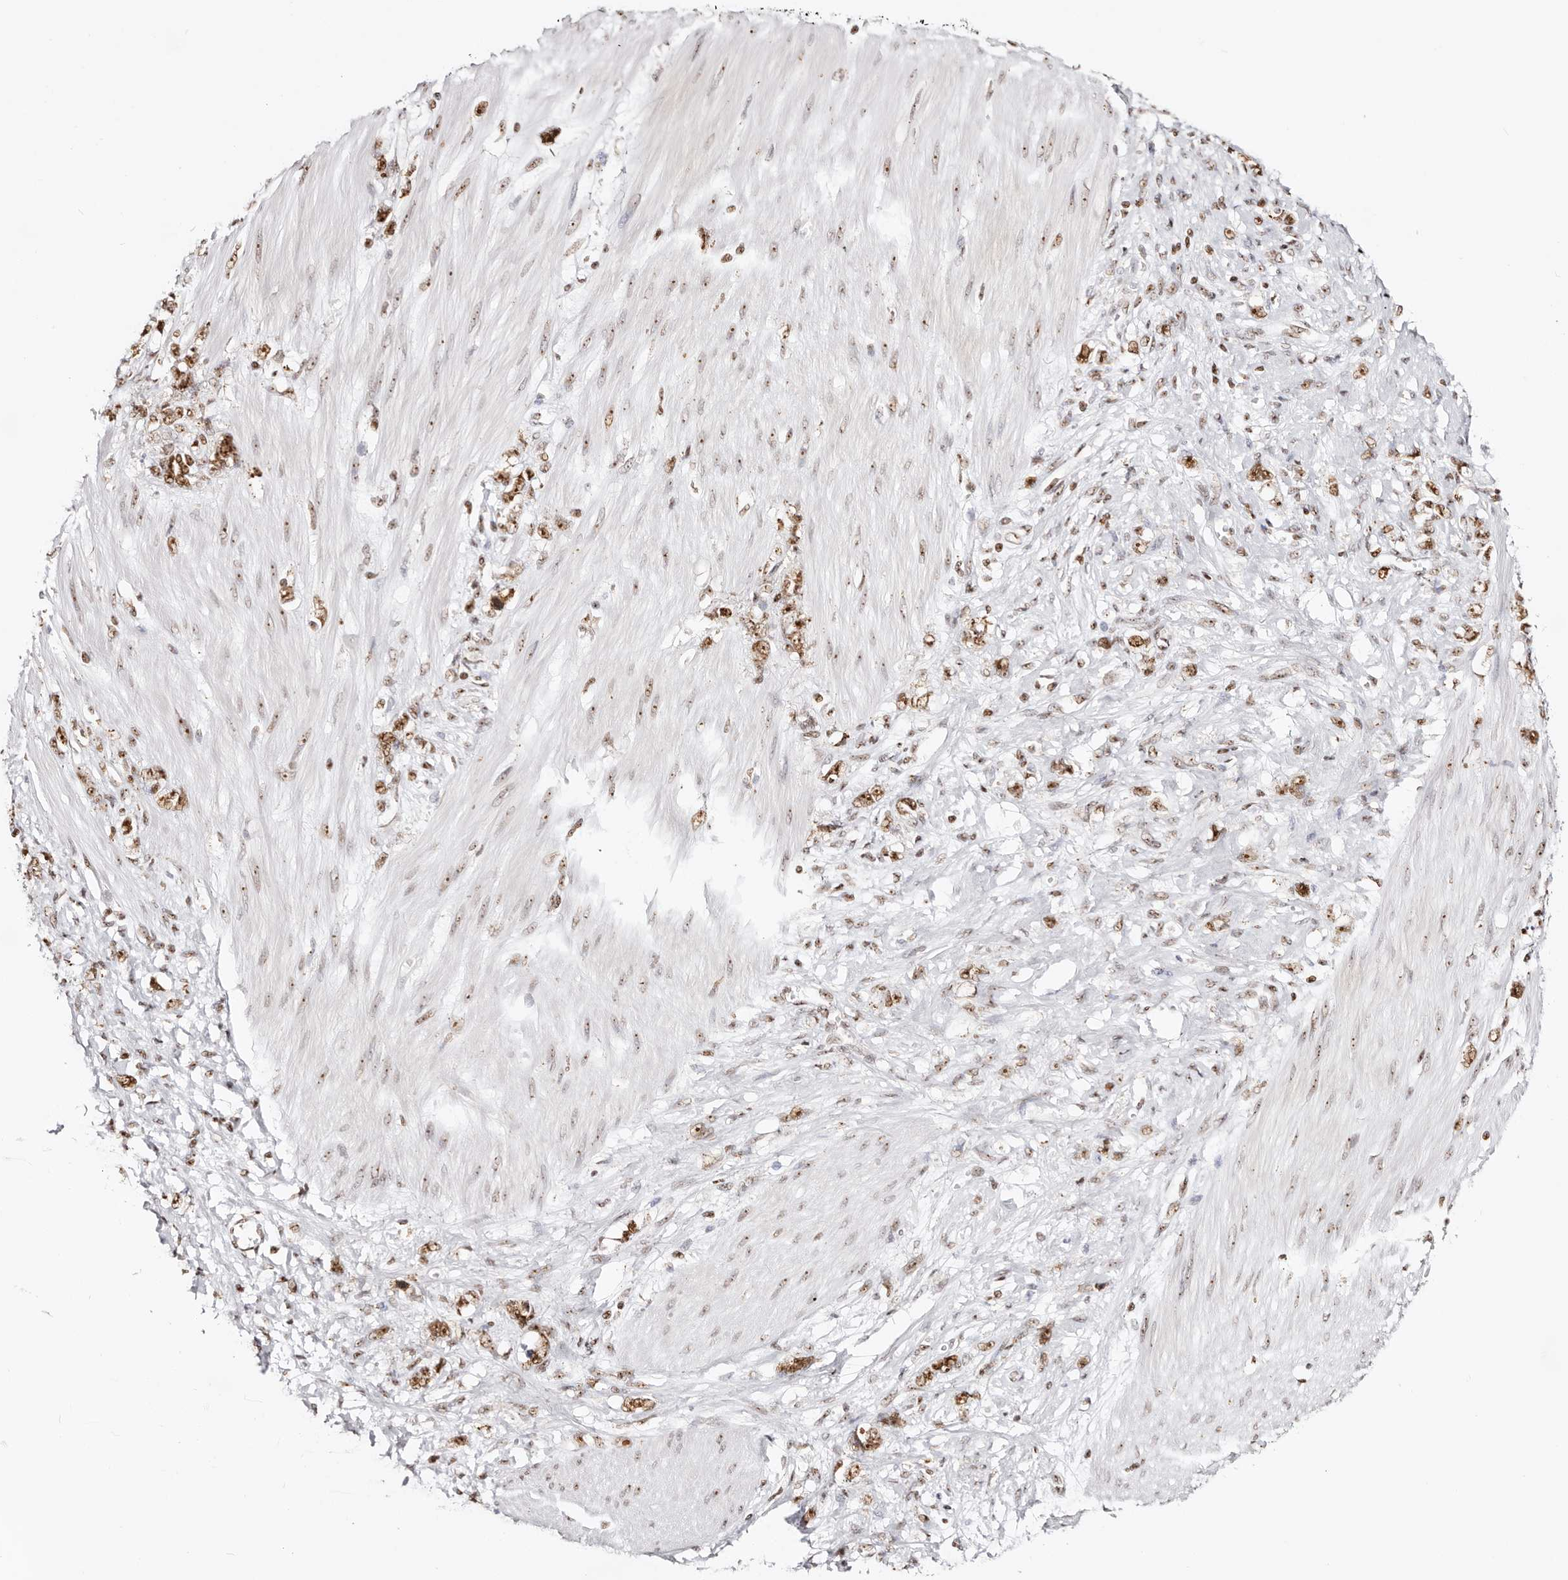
{"staining": {"intensity": "strong", "quantity": ">75%", "location": "nuclear"}, "tissue": "stomach cancer", "cell_type": "Tumor cells", "image_type": "cancer", "snomed": [{"axis": "morphology", "description": "Adenocarcinoma, NOS"}, {"axis": "topography", "description": "Stomach"}], "caption": "Immunohistochemistry of stomach cancer shows high levels of strong nuclear staining in approximately >75% of tumor cells.", "gene": "IQGAP3", "patient": {"sex": "female", "age": 76}}